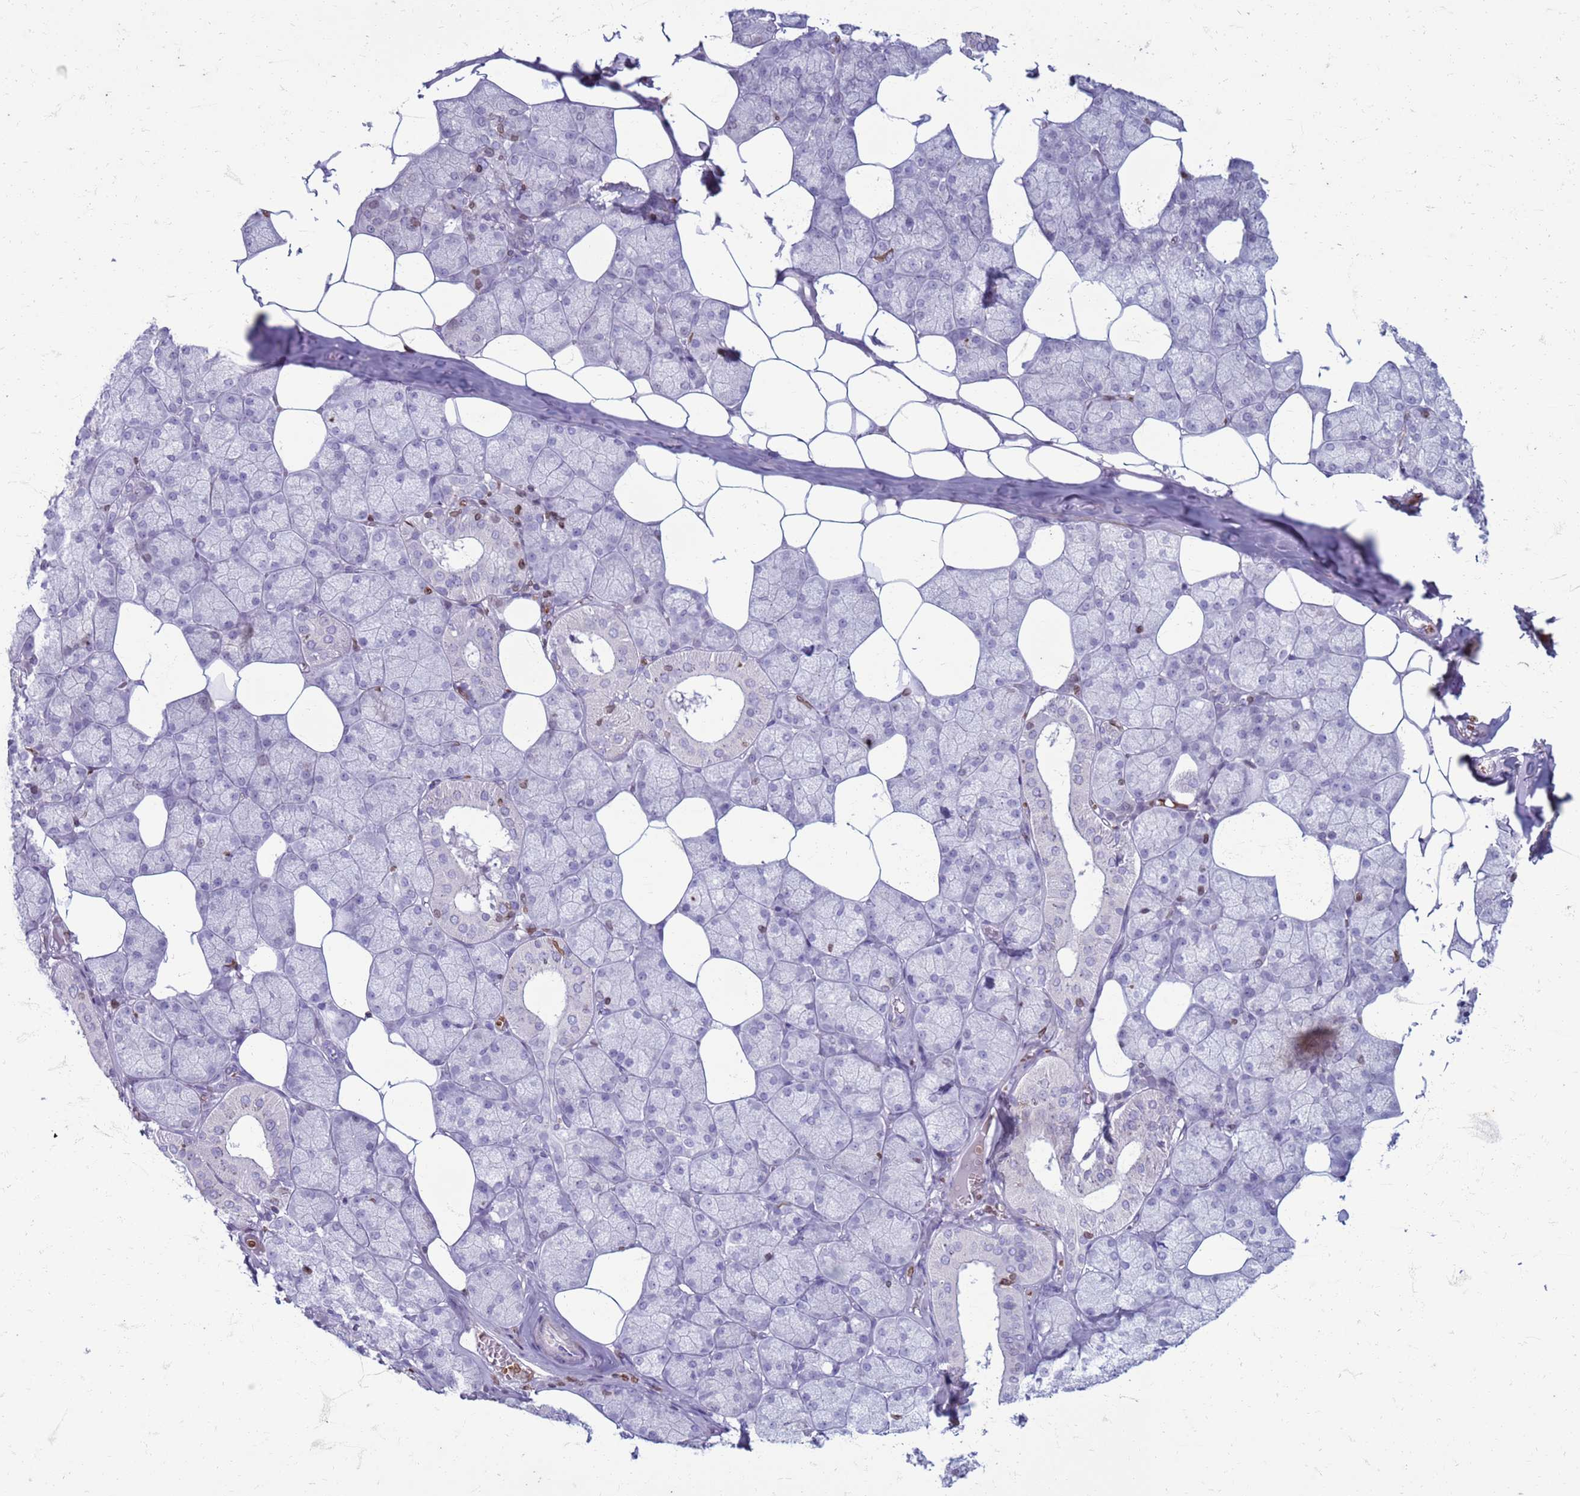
{"staining": {"intensity": "negative", "quantity": "none", "location": "none"}, "tissue": "salivary gland", "cell_type": "Glandular cells", "image_type": "normal", "snomed": [{"axis": "morphology", "description": "Normal tissue, NOS"}, {"axis": "topography", "description": "Salivary gland"}], "caption": "Glandular cells are negative for brown protein staining in benign salivary gland. The staining was performed using DAB to visualize the protein expression in brown, while the nuclei were stained in blue with hematoxylin (Magnification: 20x).", "gene": "METTL25B", "patient": {"sex": "male", "age": 62}}